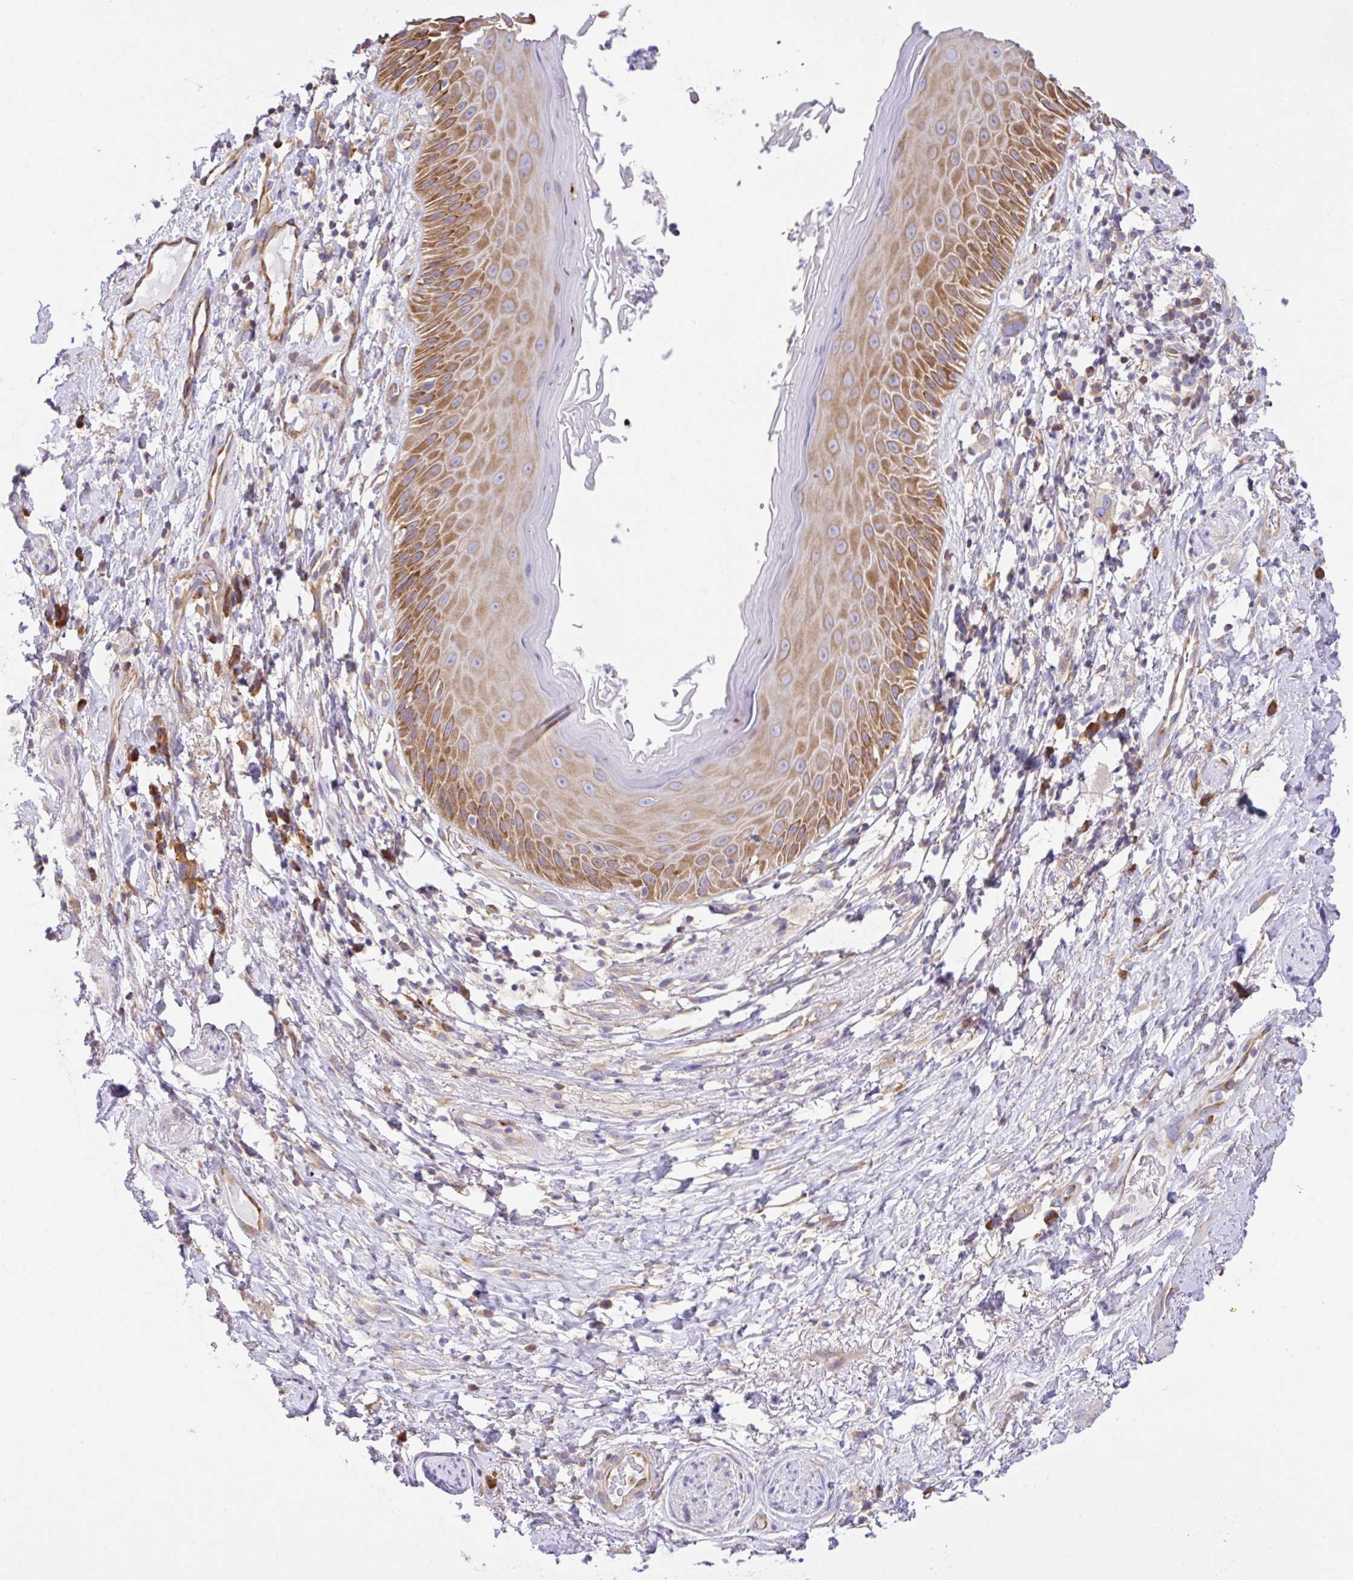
{"staining": {"intensity": "moderate", "quantity": "25%-75%", "location": "cytoplasmic/membranous"}, "tissue": "skin", "cell_type": "Epidermal cells", "image_type": "normal", "snomed": [{"axis": "morphology", "description": "Normal tissue, NOS"}, {"axis": "topography", "description": "Anal"}], "caption": "DAB (3,3'-diaminobenzidine) immunohistochemical staining of benign skin exhibits moderate cytoplasmic/membranous protein positivity in about 25%-75% of epidermal cells. Using DAB (brown) and hematoxylin (blue) stains, captured at high magnification using brightfield microscopy.", "gene": "GFPT2", "patient": {"sex": "male", "age": 78}}